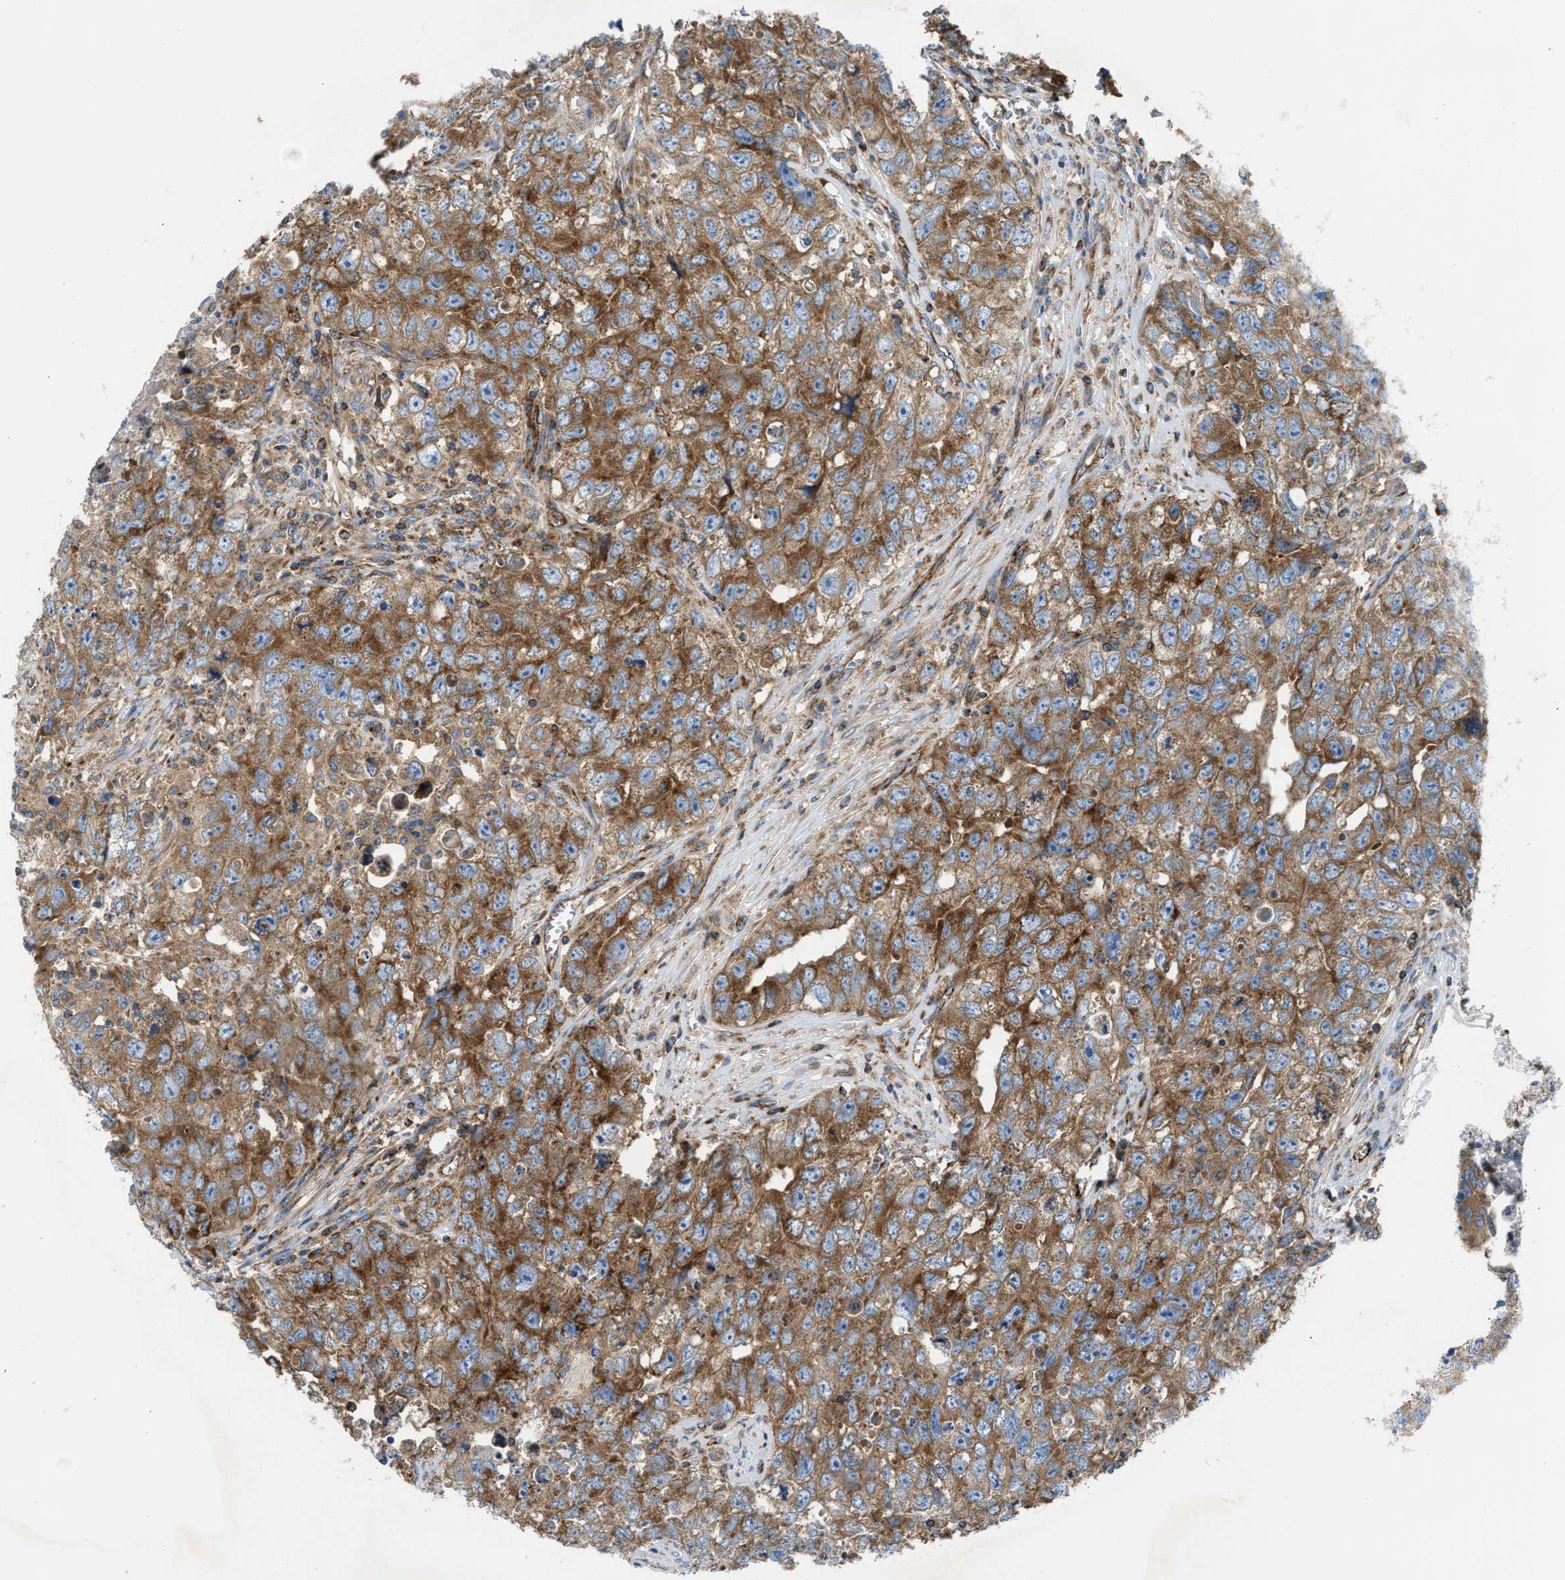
{"staining": {"intensity": "moderate", "quantity": ">75%", "location": "cytoplasmic/membranous"}, "tissue": "testis cancer", "cell_type": "Tumor cells", "image_type": "cancer", "snomed": [{"axis": "morphology", "description": "Seminoma, NOS"}, {"axis": "morphology", "description": "Carcinoma, Embryonal, NOS"}, {"axis": "topography", "description": "Testis"}], "caption": "Immunohistochemistry (IHC) photomicrograph of neoplastic tissue: testis seminoma stained using IHC reveals medium levels of moderate protein expression localized specifically in the cytoplasmic/membranous of tumor cells, appearing as a cytoplasmic/membranous brown color.", "gene": "TBC1D15", "patient": {"sex": "male", "age": 43}}